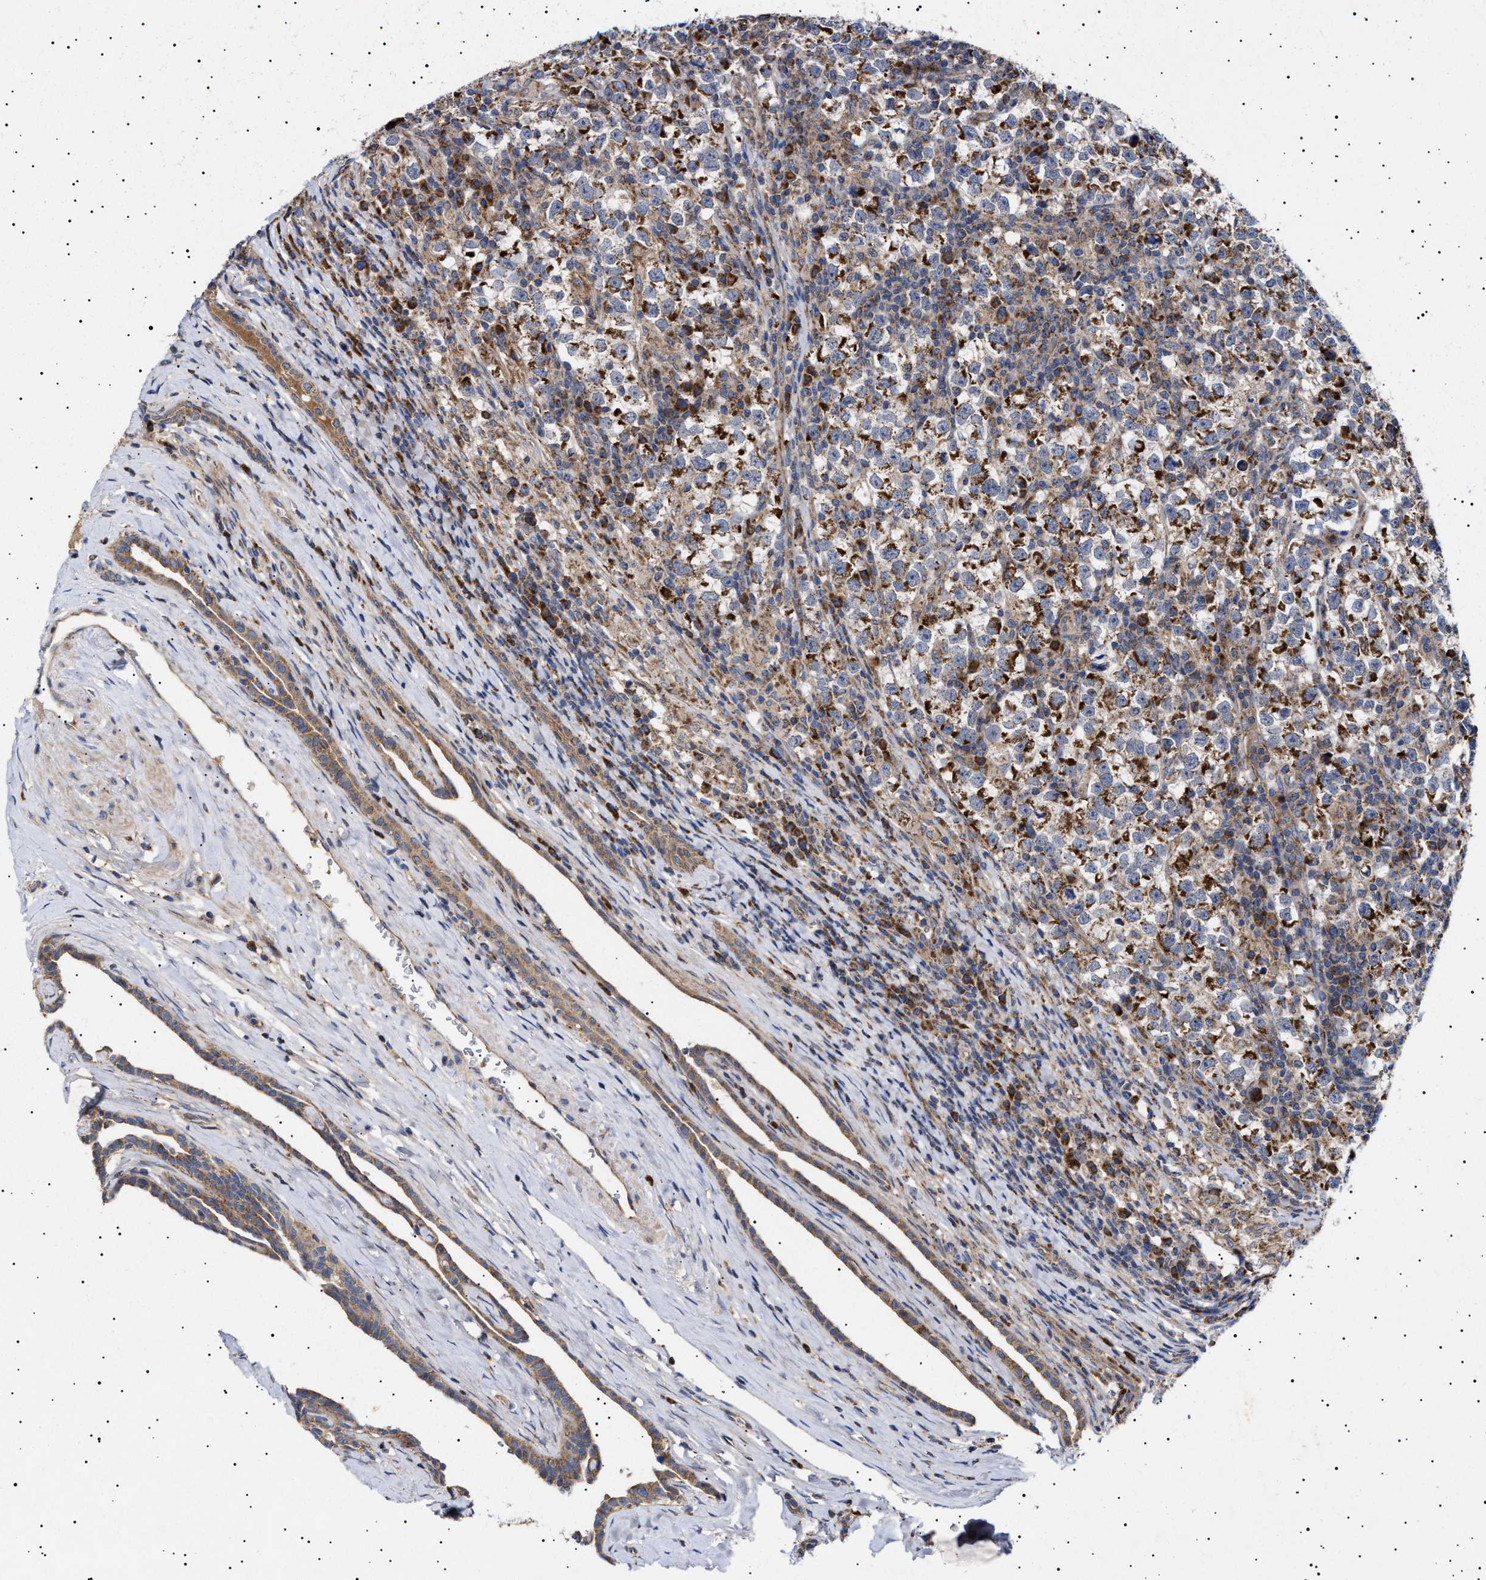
{"staining": {"intensity": "strong", "quantity": ">75%", "location": "cytoplasmic/membranous"}, "tissue": "testis cancer", "cell_type": "Tumor cells", "image_type": "cancer", "snomed": [{"axis": "morphology", "description": "Normal tissue, NOS"}, {"axis": "morphology", "description": "Seminoma, NOS"}, {"axis": "topography", "description": "Testis"}], "caption": "Seminoma (testis) tissue reveals strong cytoplasmic/membranous staining in approximately >75% of tumor cells", "gene": "MRPL10", "patient": {"sex": "male", "age": 43}}